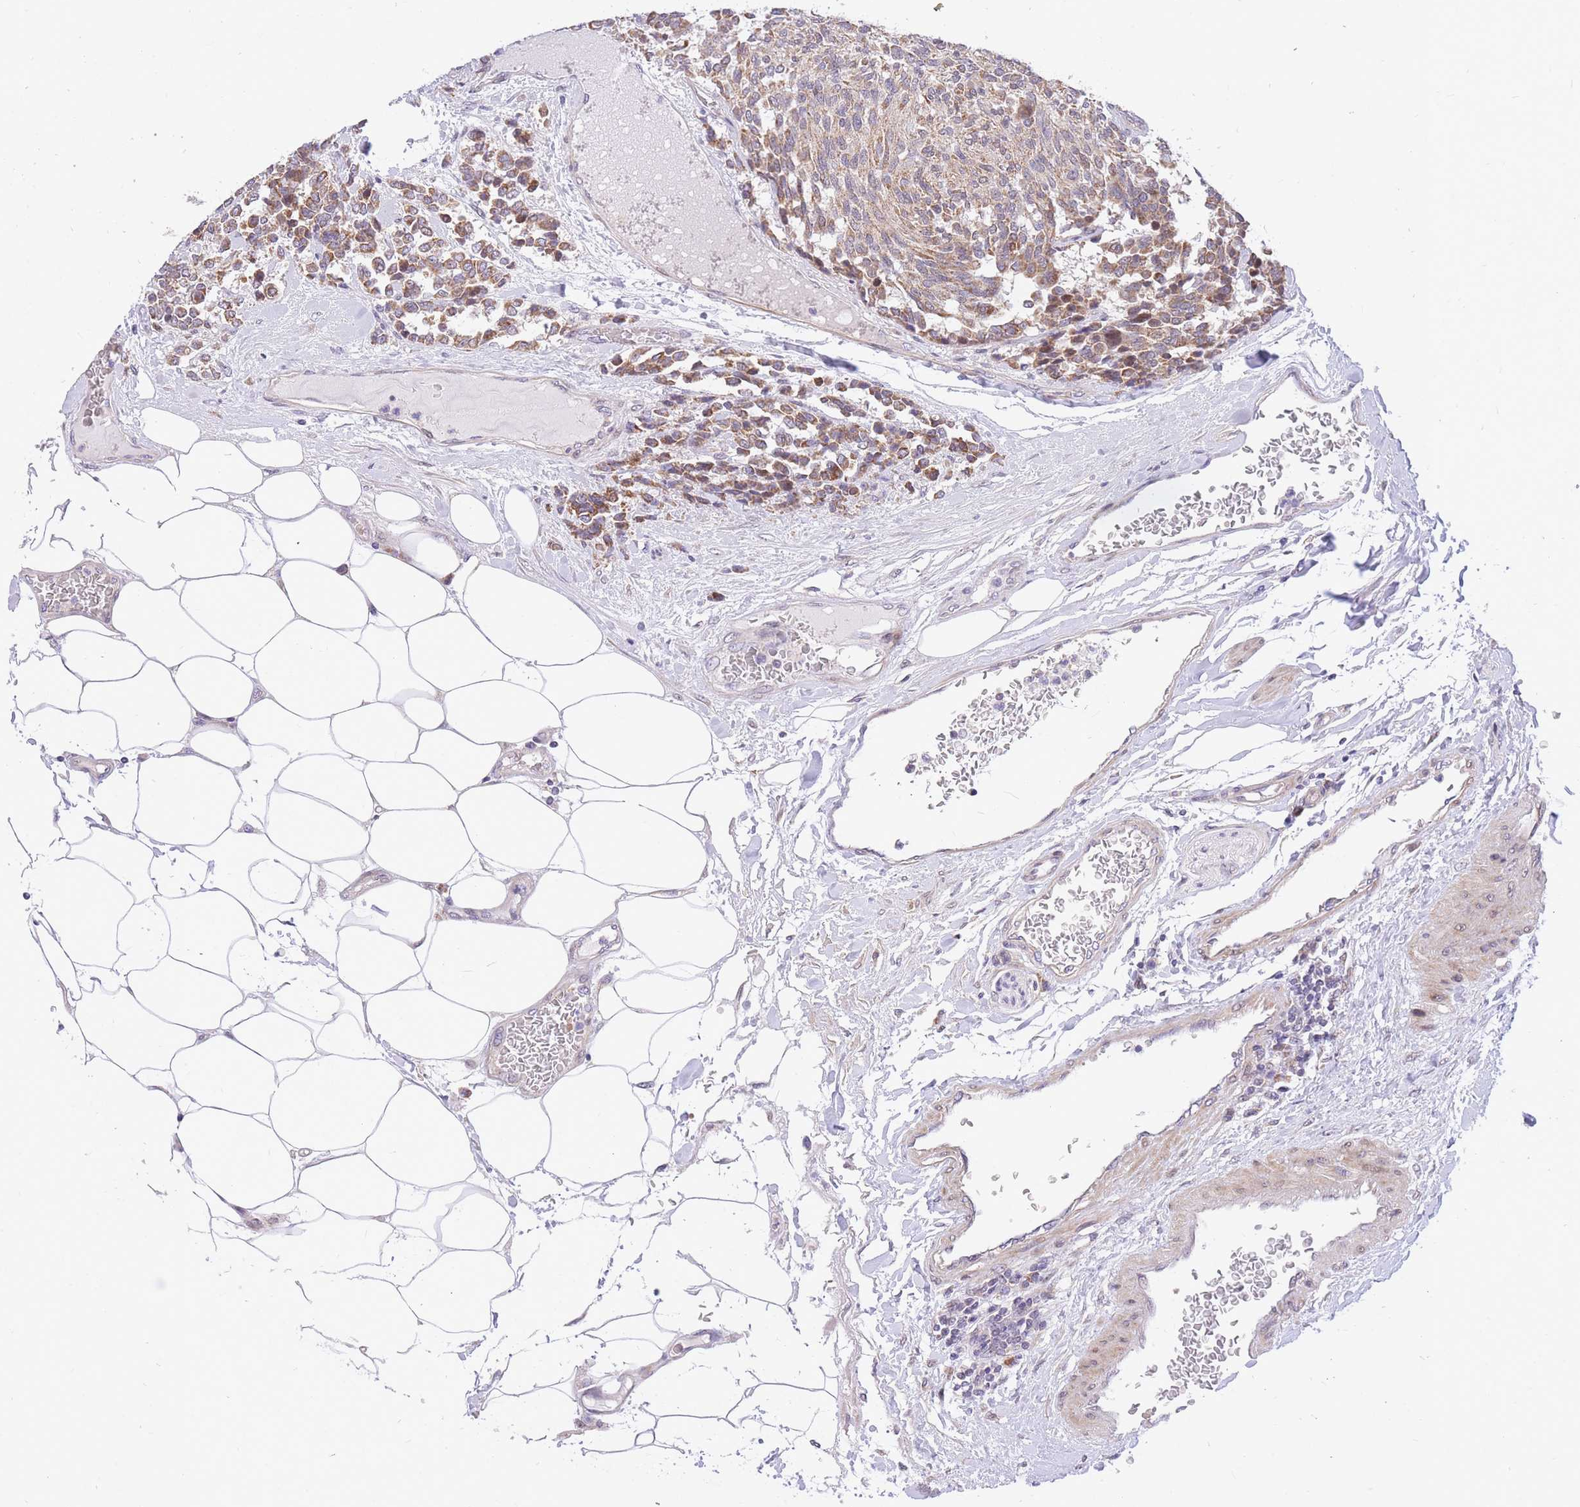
{"staining": {"intensity": "moderate", "quantity": ">75%", "location": "cytoplasmic/membranous"}, "tissue": "carcinoid", "cell_type": "Tumor cells", "image_type": "cancer", "snomed": [{"axis": "morphology", "description": "Carcinoid, malignant, NOS"}, {"axis": "topography", "description": "Pancreas"}], "caption": "Immunohistochemistry of carcinoid (malignant) exhibits medium levels of moderate cytoplasmic/membranous staining in approximately >75% of tumor cells. The staining is performed using DAB (3,3'-diaminobenzidine) brown chromogen to label protein expression. The nuclei are counter-stained blue using hematoxylin.", "gene": "MINDY2", "patient": {"sex": "female", "age": 54}}